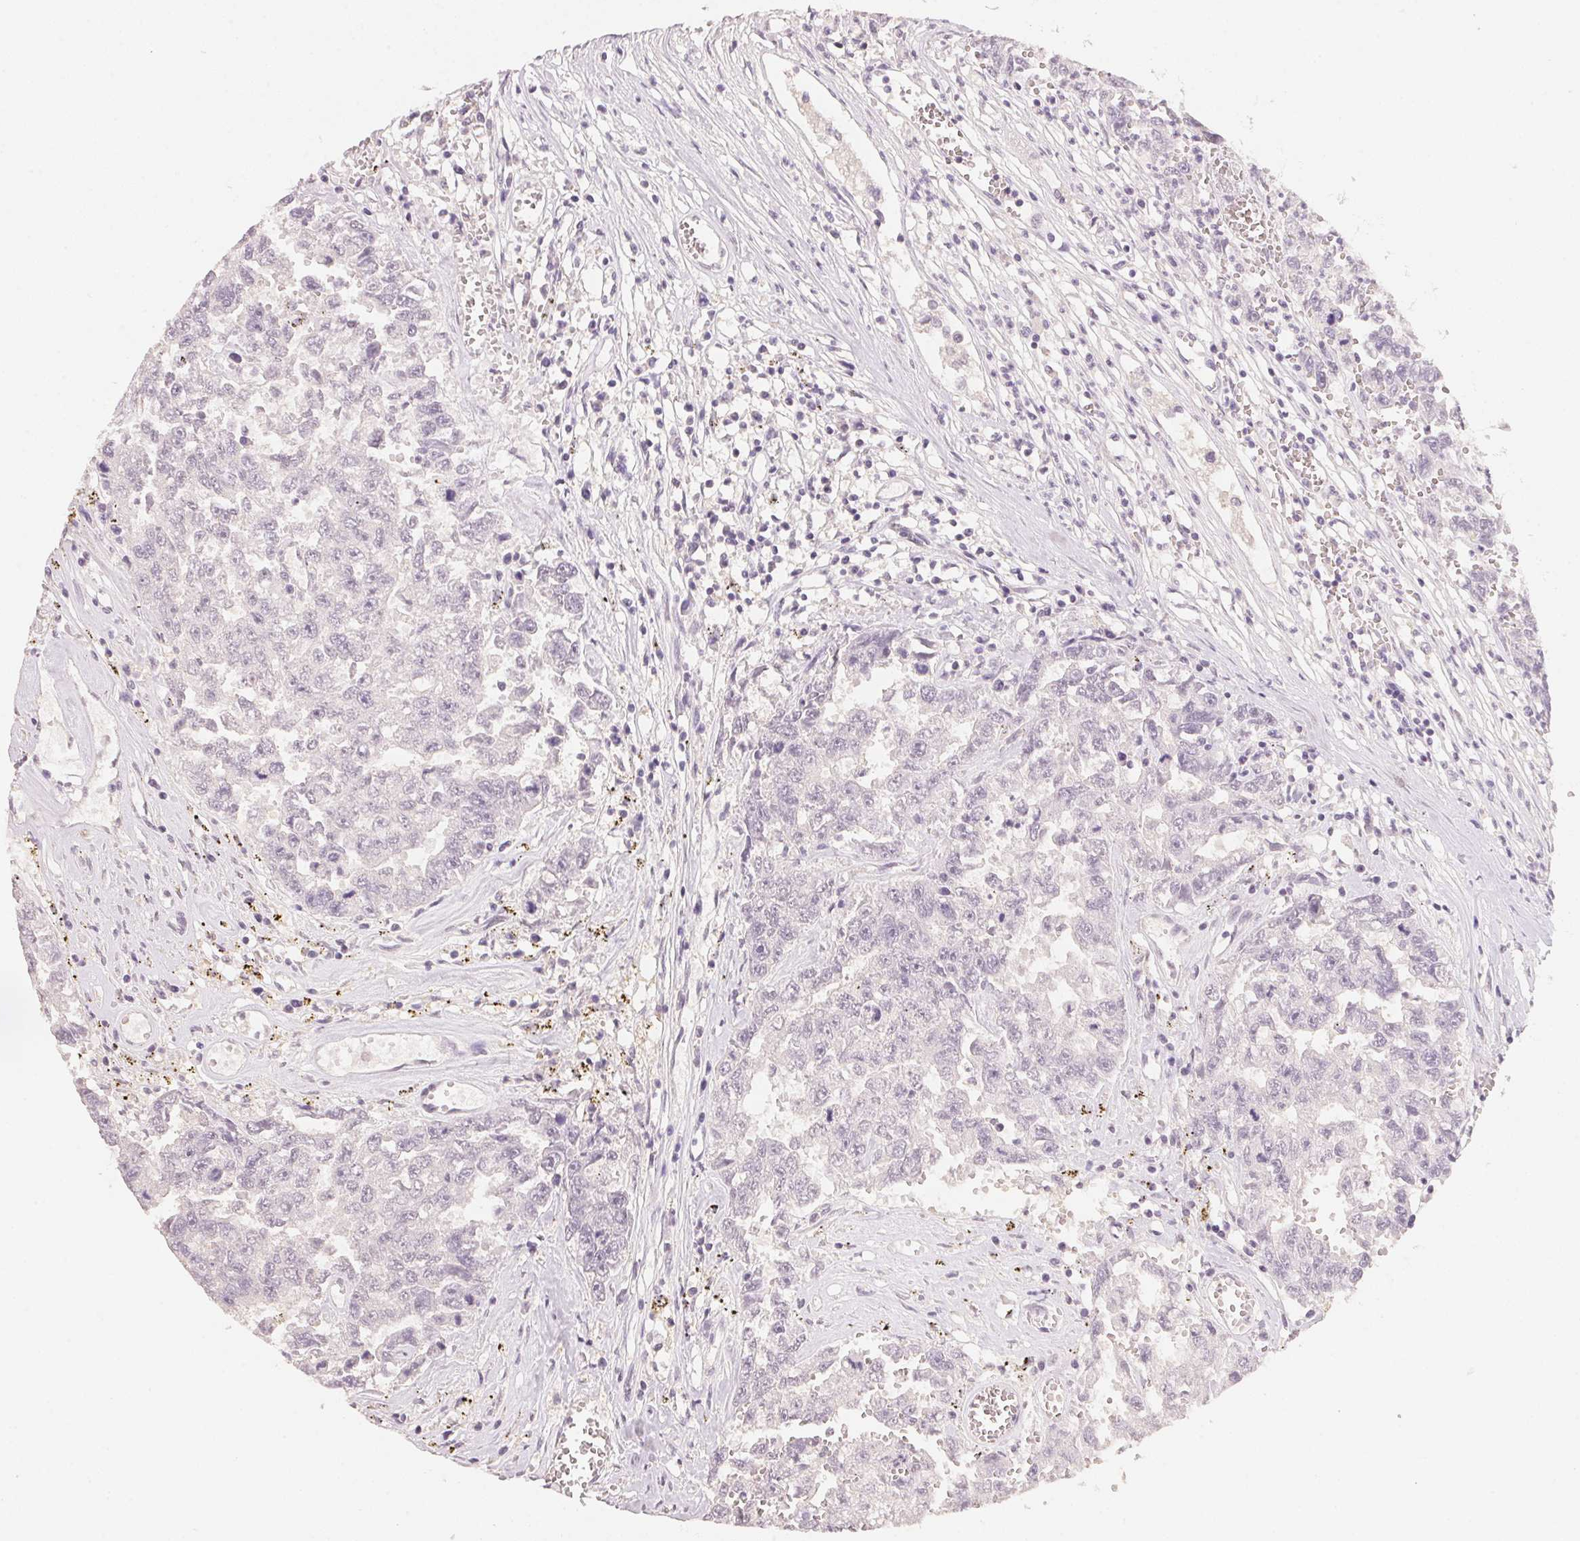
{"staining": {"intensity": "negative", "quantity": "none", "location": "none"}, "tissue": "testis cancer", "cell_type": "Tumor cells", "image_type": "cancer", "snomed": [{"axis": "morphology", "description": "Carcinoma, Embryonal, NOS"}, {"axis": "topography", "description": "Testis"}], "caption": "A high-resolution photomicrograph shows immunohistochemistry (IHC) staining of embryonal carcinoma (testis), which reveals no significant staining in tumor cells.", "gene": "TREH", "patient": {"sex": "male", "age": 36}}